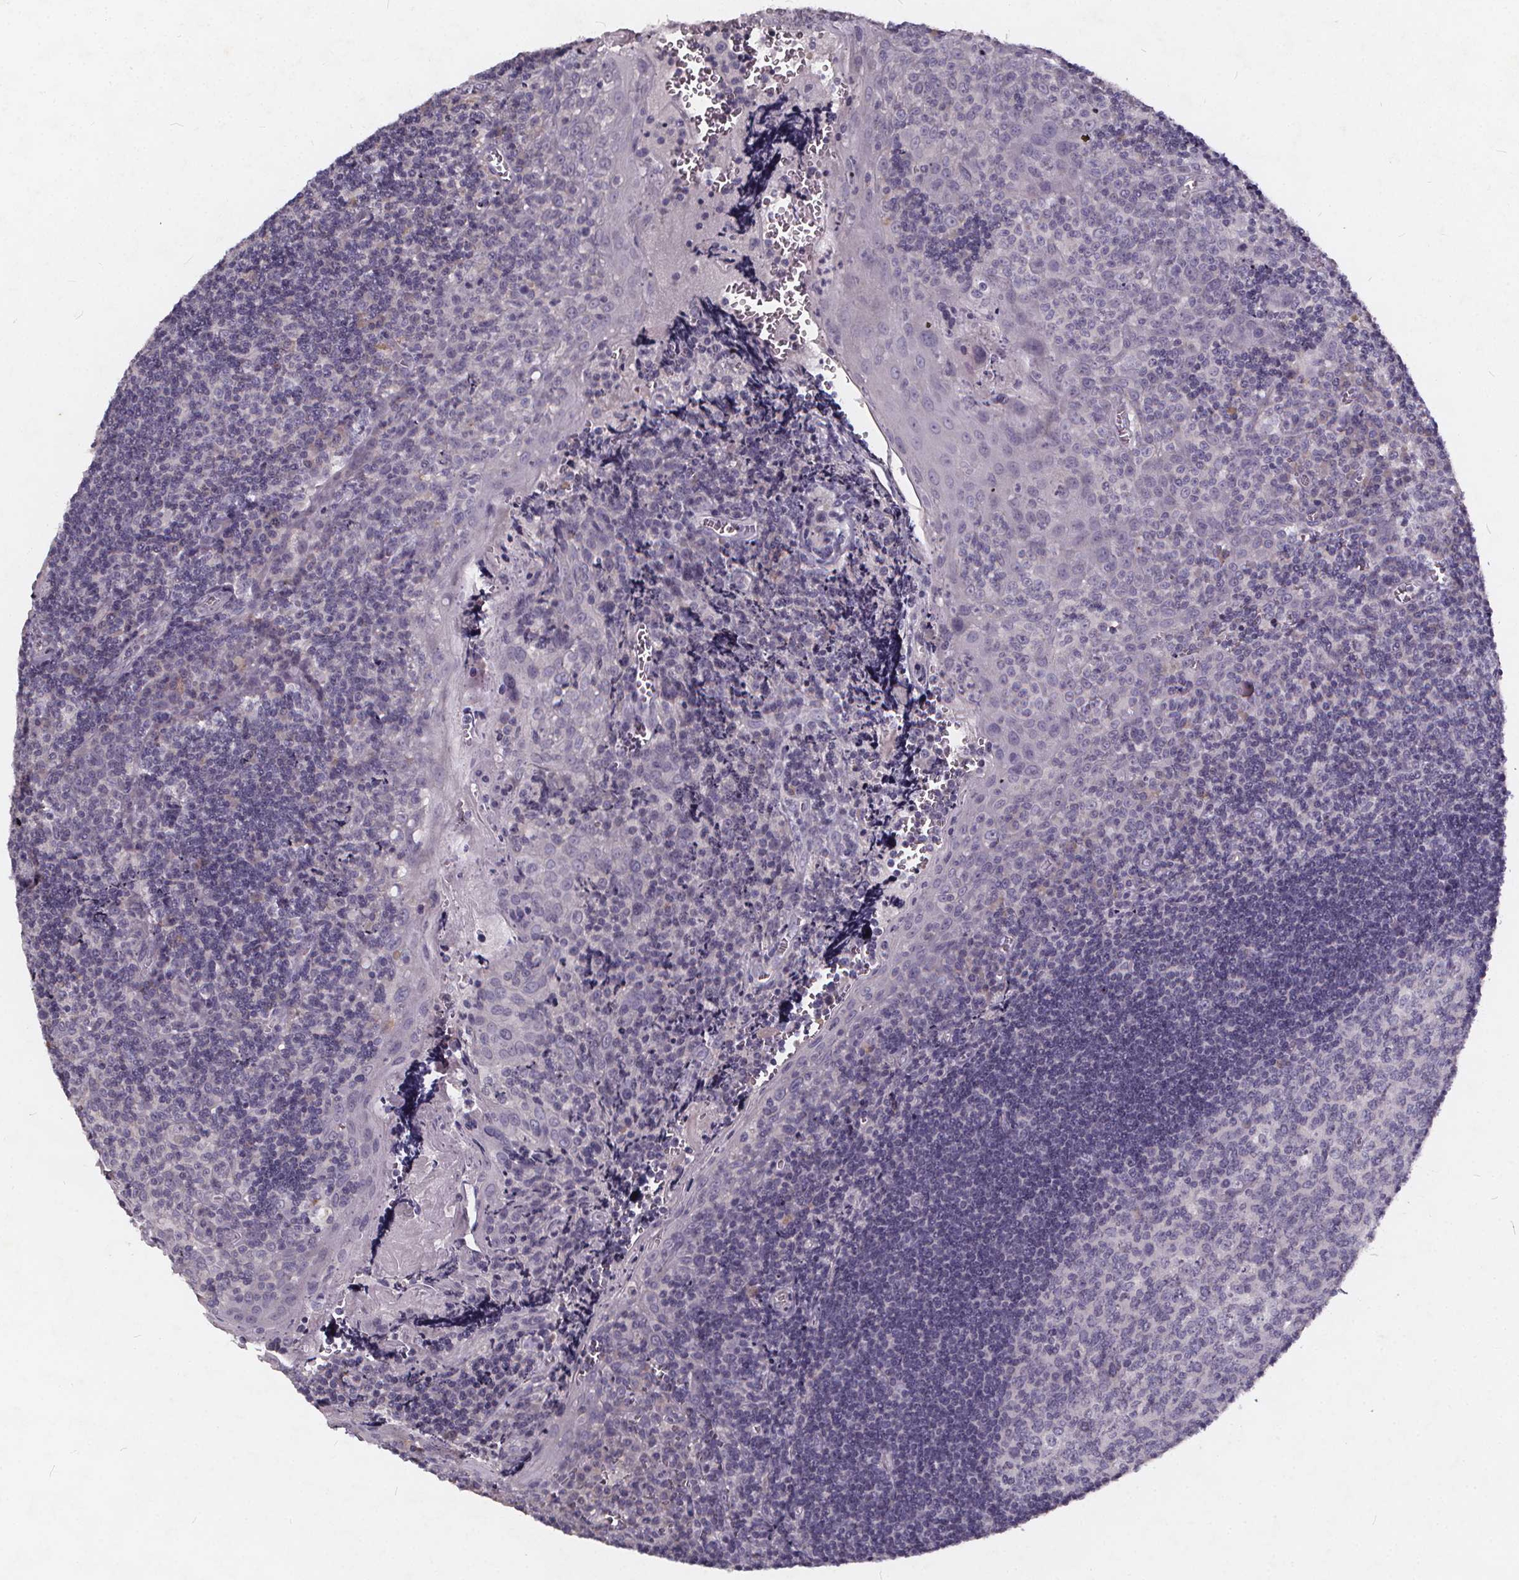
{"staining": {"intensity": "negative", "quantity": "none", "location": "none"}, "tissue": "tonsil", "cell_type": "Germinal center cells", "image_type": "normal", "snomed": [{"axis": "morphology", "description": "Normal tissue, NOS"}, {"axis": "morphology", "description": "Inflammation, NOS"}, {"axis": "topography", "description": "Tonsil"}], "caption": "A micrograph of human tonsil is negative for staining in germinal center cells. The staining is performed using DAB brown chromogen with nuclei counter-stained in using hematoxylin.", "gene": "TSPAN14", "patient": {"sex": "female", "age": 31}}